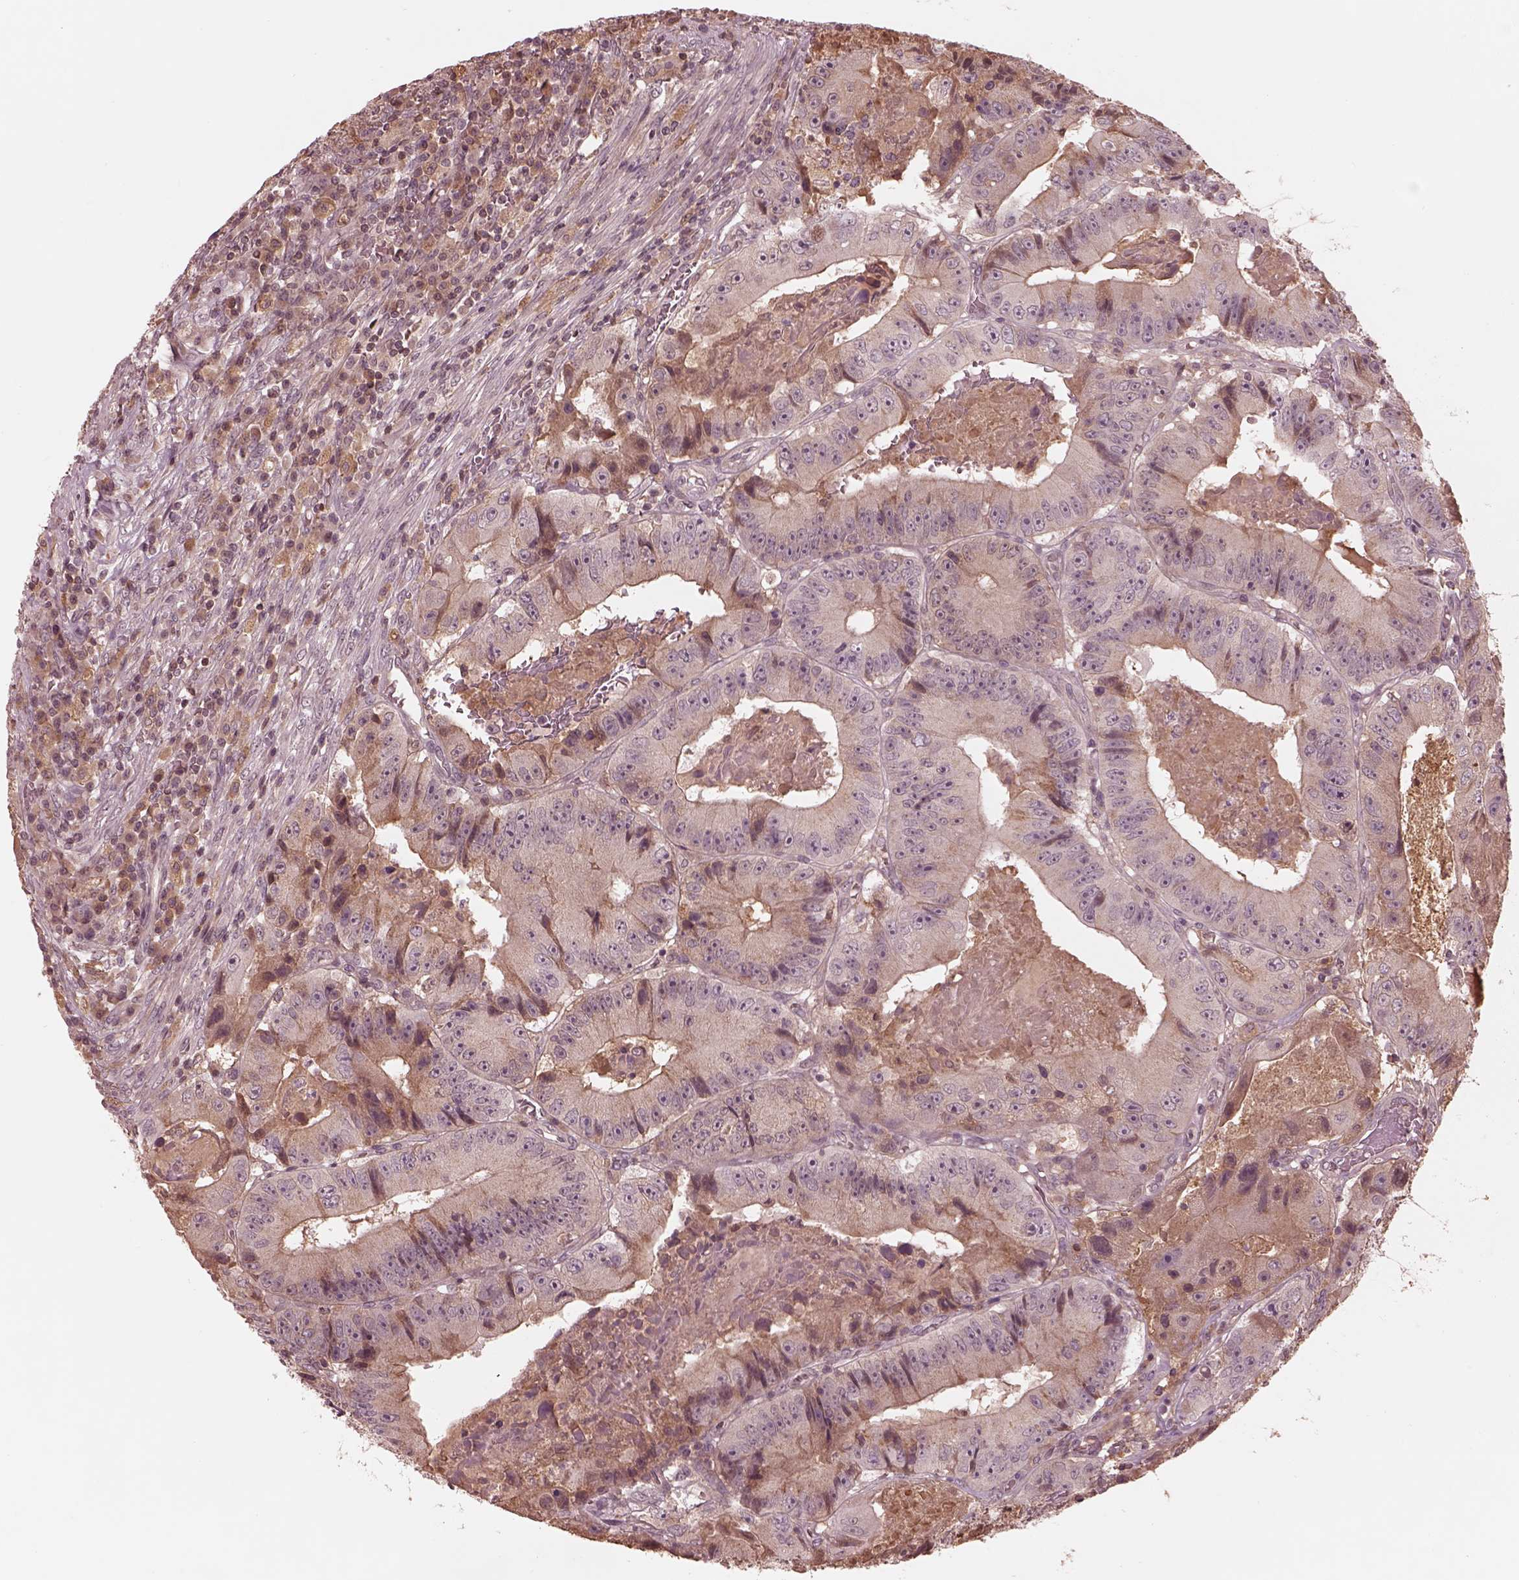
{"staining": {"intensity": "negative", "quantity": "none", "location": "none"}, "tissue": "colorectal cancer", "cell_type": "Tumor cells", "image_type": "cancer", "snomed": [{"axis": "morphology", "description": "Adenocarcinoma, NOS"}, {"axis": "topography", "description": "Colon"}], "caption": "Immunohistochemistry (IHC) of human colorectal adenocarcinoma shows no staining in tumor cells. (DAB (3,3'-diaminobenzidine) IHC, high magnification).", "gene": "TF", "patient": {"sex": "female", "age": 86}}